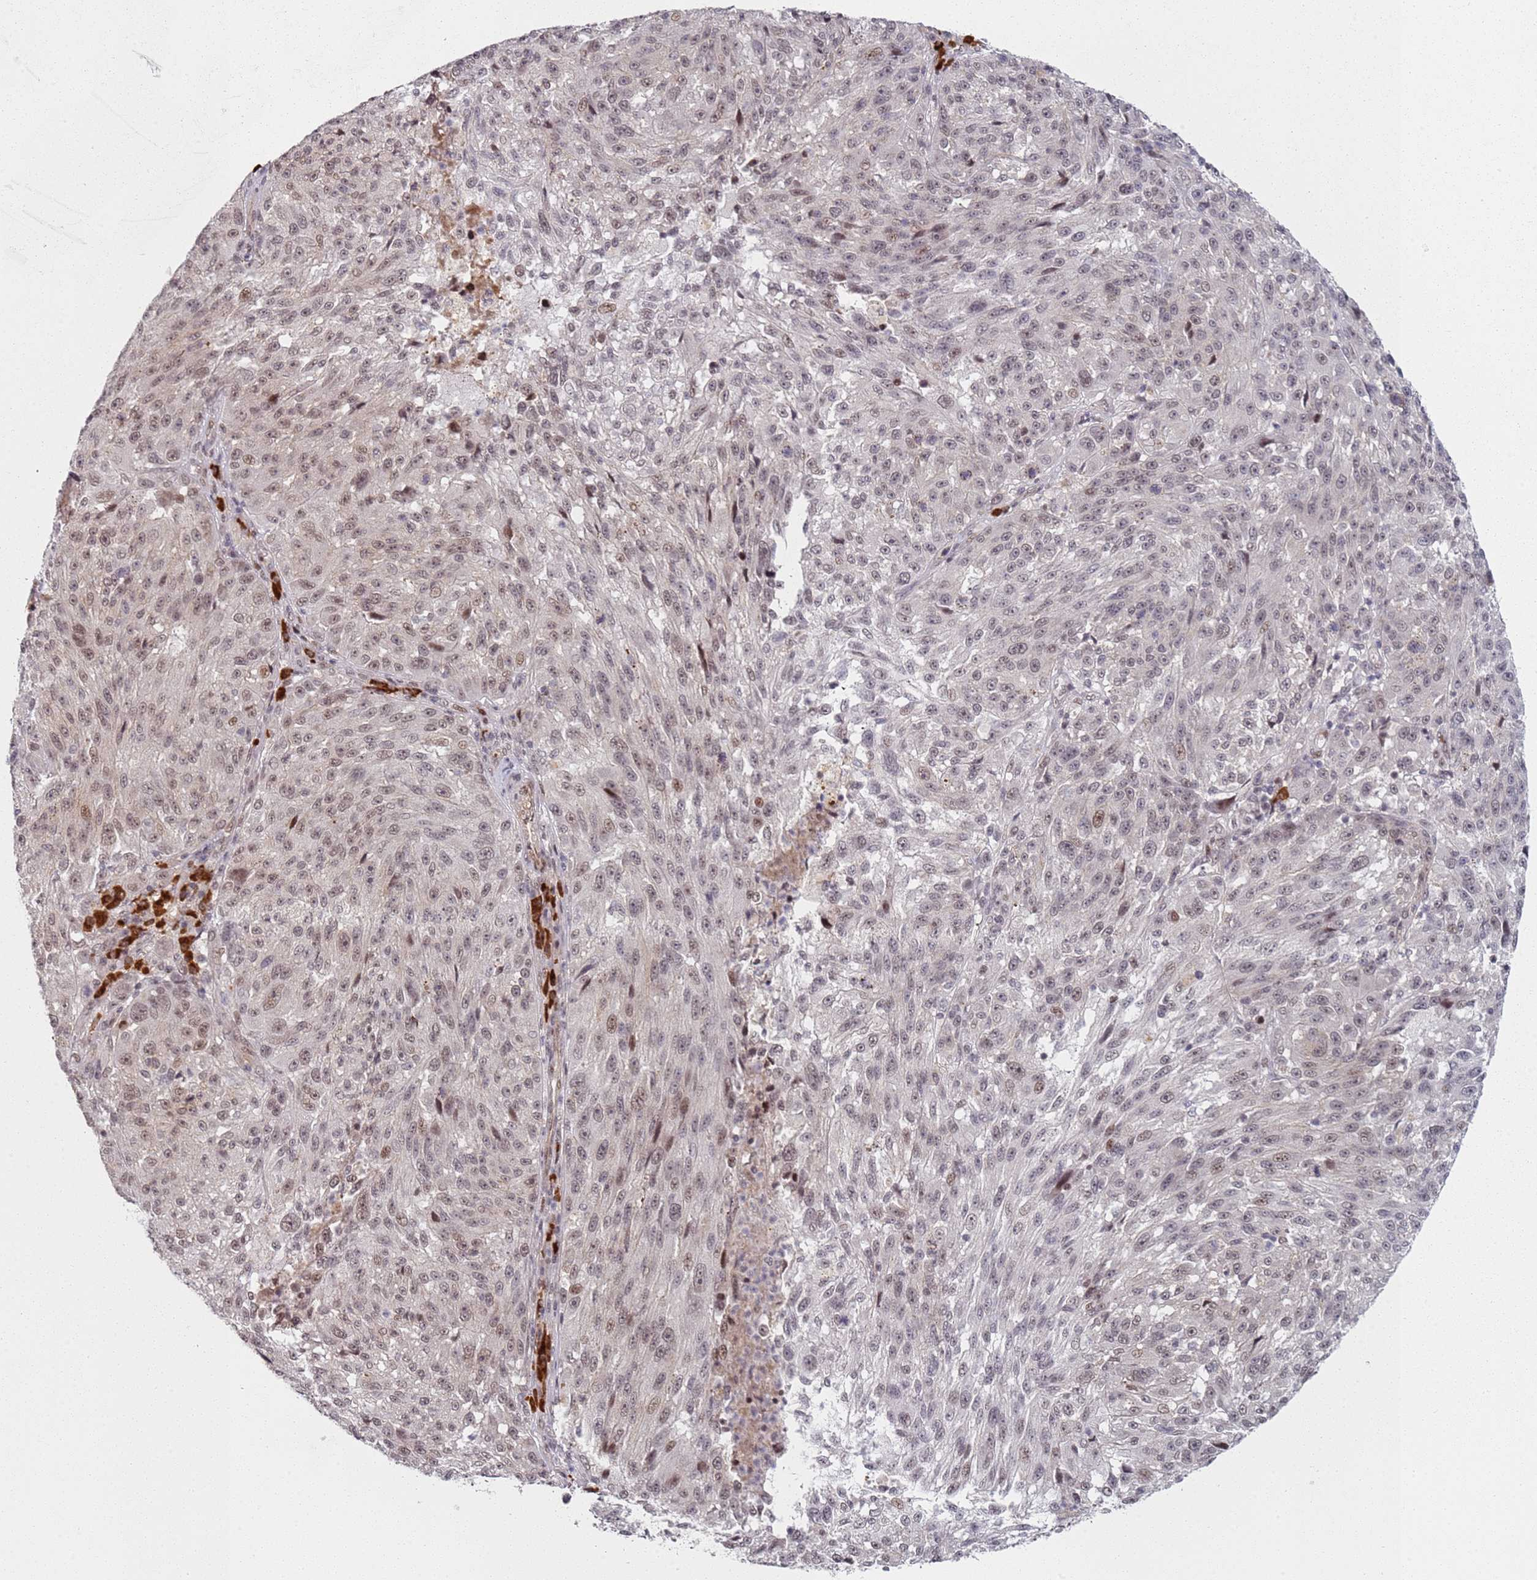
{"staining": {"intensity": "moderate", "quantity": ">75%", "location": "nuclear"}, "tissue": "melanoma", "cell_type": "Tumor cells", "image_type": "cancer", "snomed": [{"axis": "morphology", "description": "Malignant melanoma, NOS"}, {"axis": "topography", "description": "Skin"}], "caption": "Melanoma stained with a protein marker shows moderate staining in tumor cells.", "gene": "ATF6B", "patient": {"sex": "male", "age": 53}}